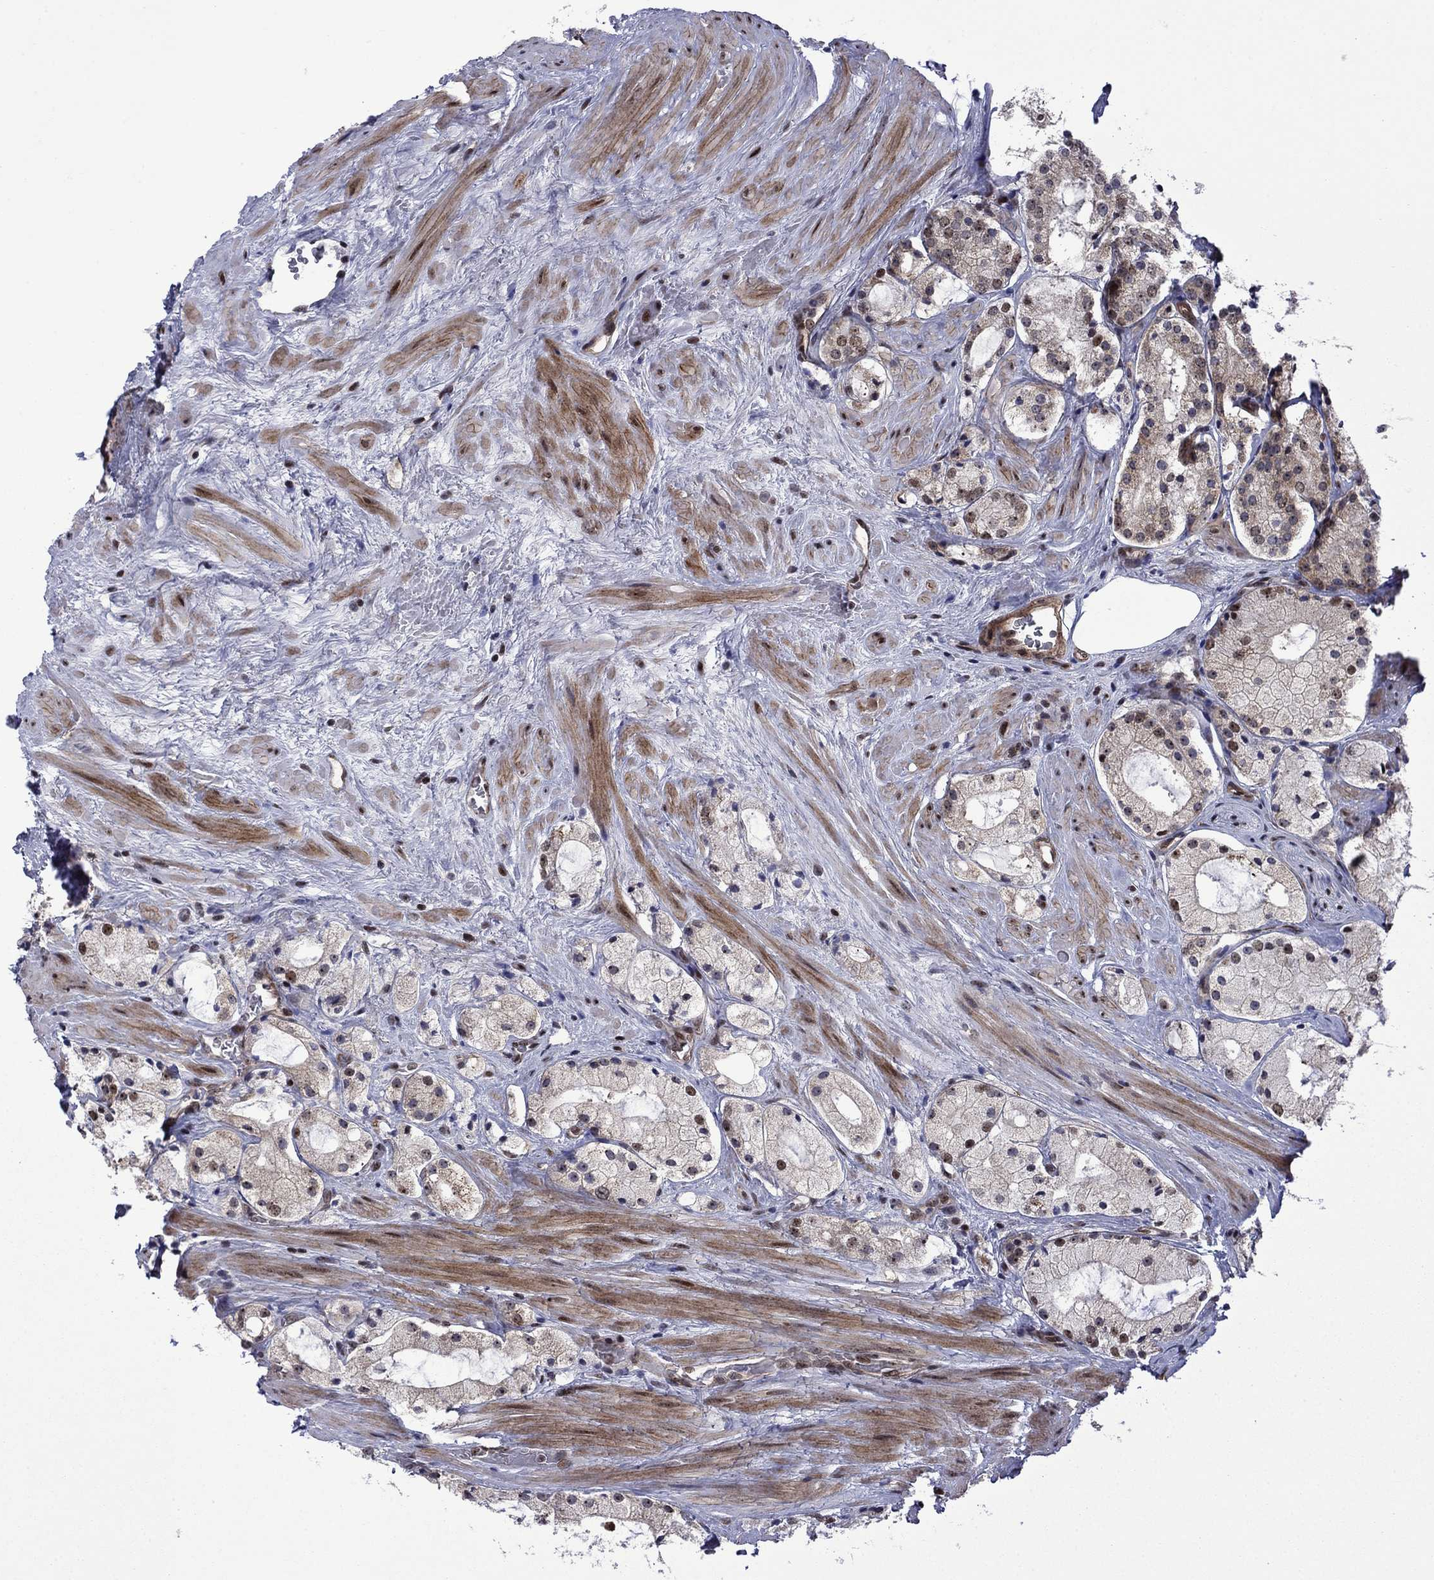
{"staining": {"intensity": "negative", "quantity": "none", "location": "none"}, "tissue": "prostate cancer", "cell_type": "Tumor cells", "image_type": "cancer", "snomed": [{"axis": "morphology", "description": "Adenocarcinoma, NOS"}, {"axis": "morphology", "description": "Adenocarcinoma, High grade"}, {"axis": "topography", "description": "Prostate"}], "caption": "This is a photomicrograph of IHC staining of prostate cancer, which shows no staining in tumor cells.", "gene": "SURF2", "patient": {"sex": "male", "age": 64}}